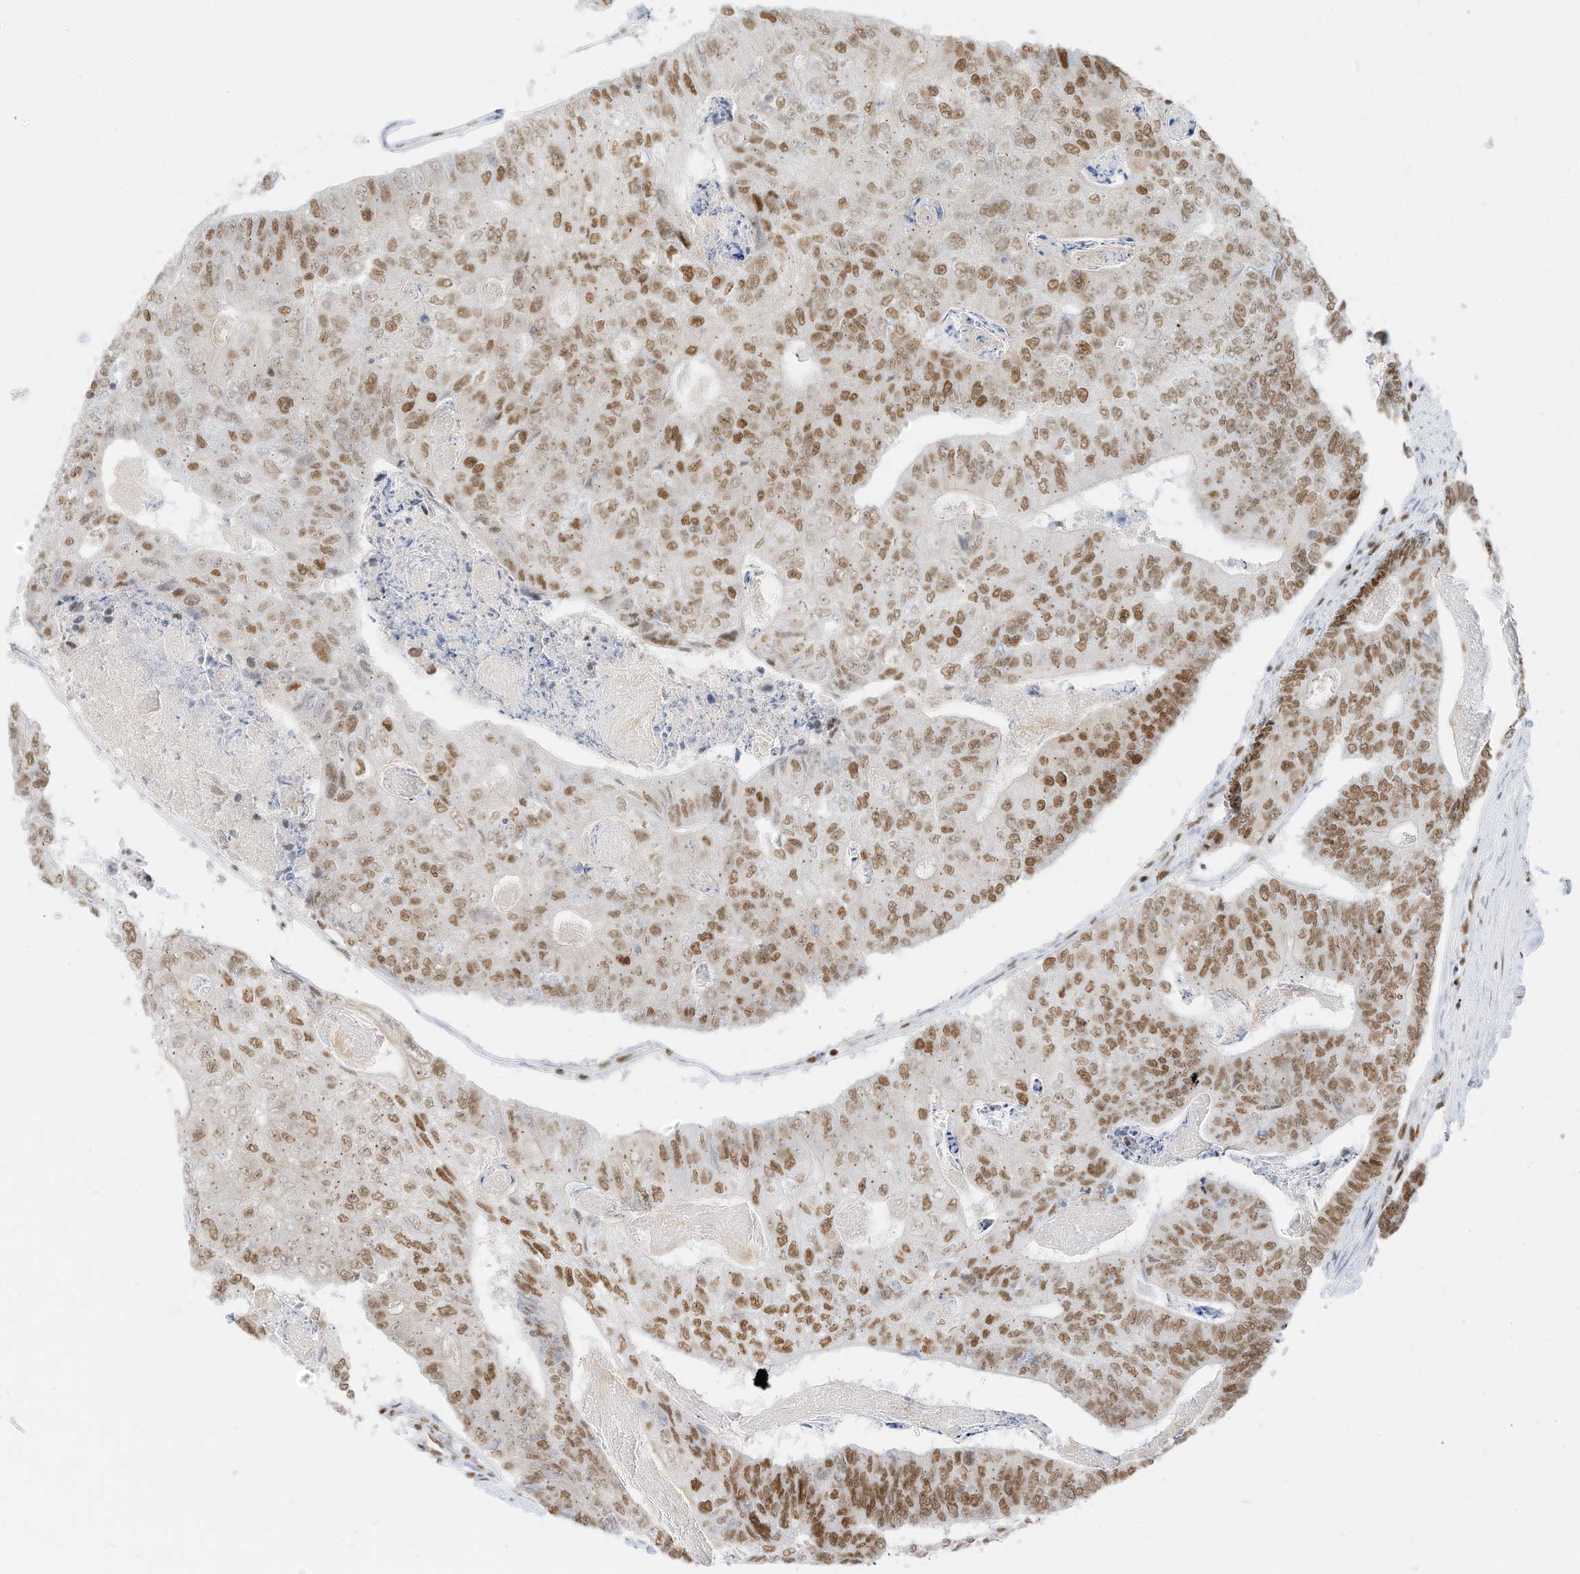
{"staining": {"intensity": "moderate", "quantity": ">75%", "location": "nuclear"}, "tissue": "colorectal cancer", "cell_type": "Tumor cells", "image_type": "cancer", "snomed": [{"axis": "morphology", "description": "Adenocarcinoma, NOS"}, {"axis": "topography", "description": "Colon"}], "caption": "A micrograph of adenocarcinoma (colorectal) stained for a protein exhibits moderate nuclear brown staining in tumor cells. The staining is performed using DAB brown chromogen to label protein expression. The nuclei are counter-stained blue using hematoxylin.", "gene": "SMARCA2", "patient": {"sex": "female", "age": 67}}